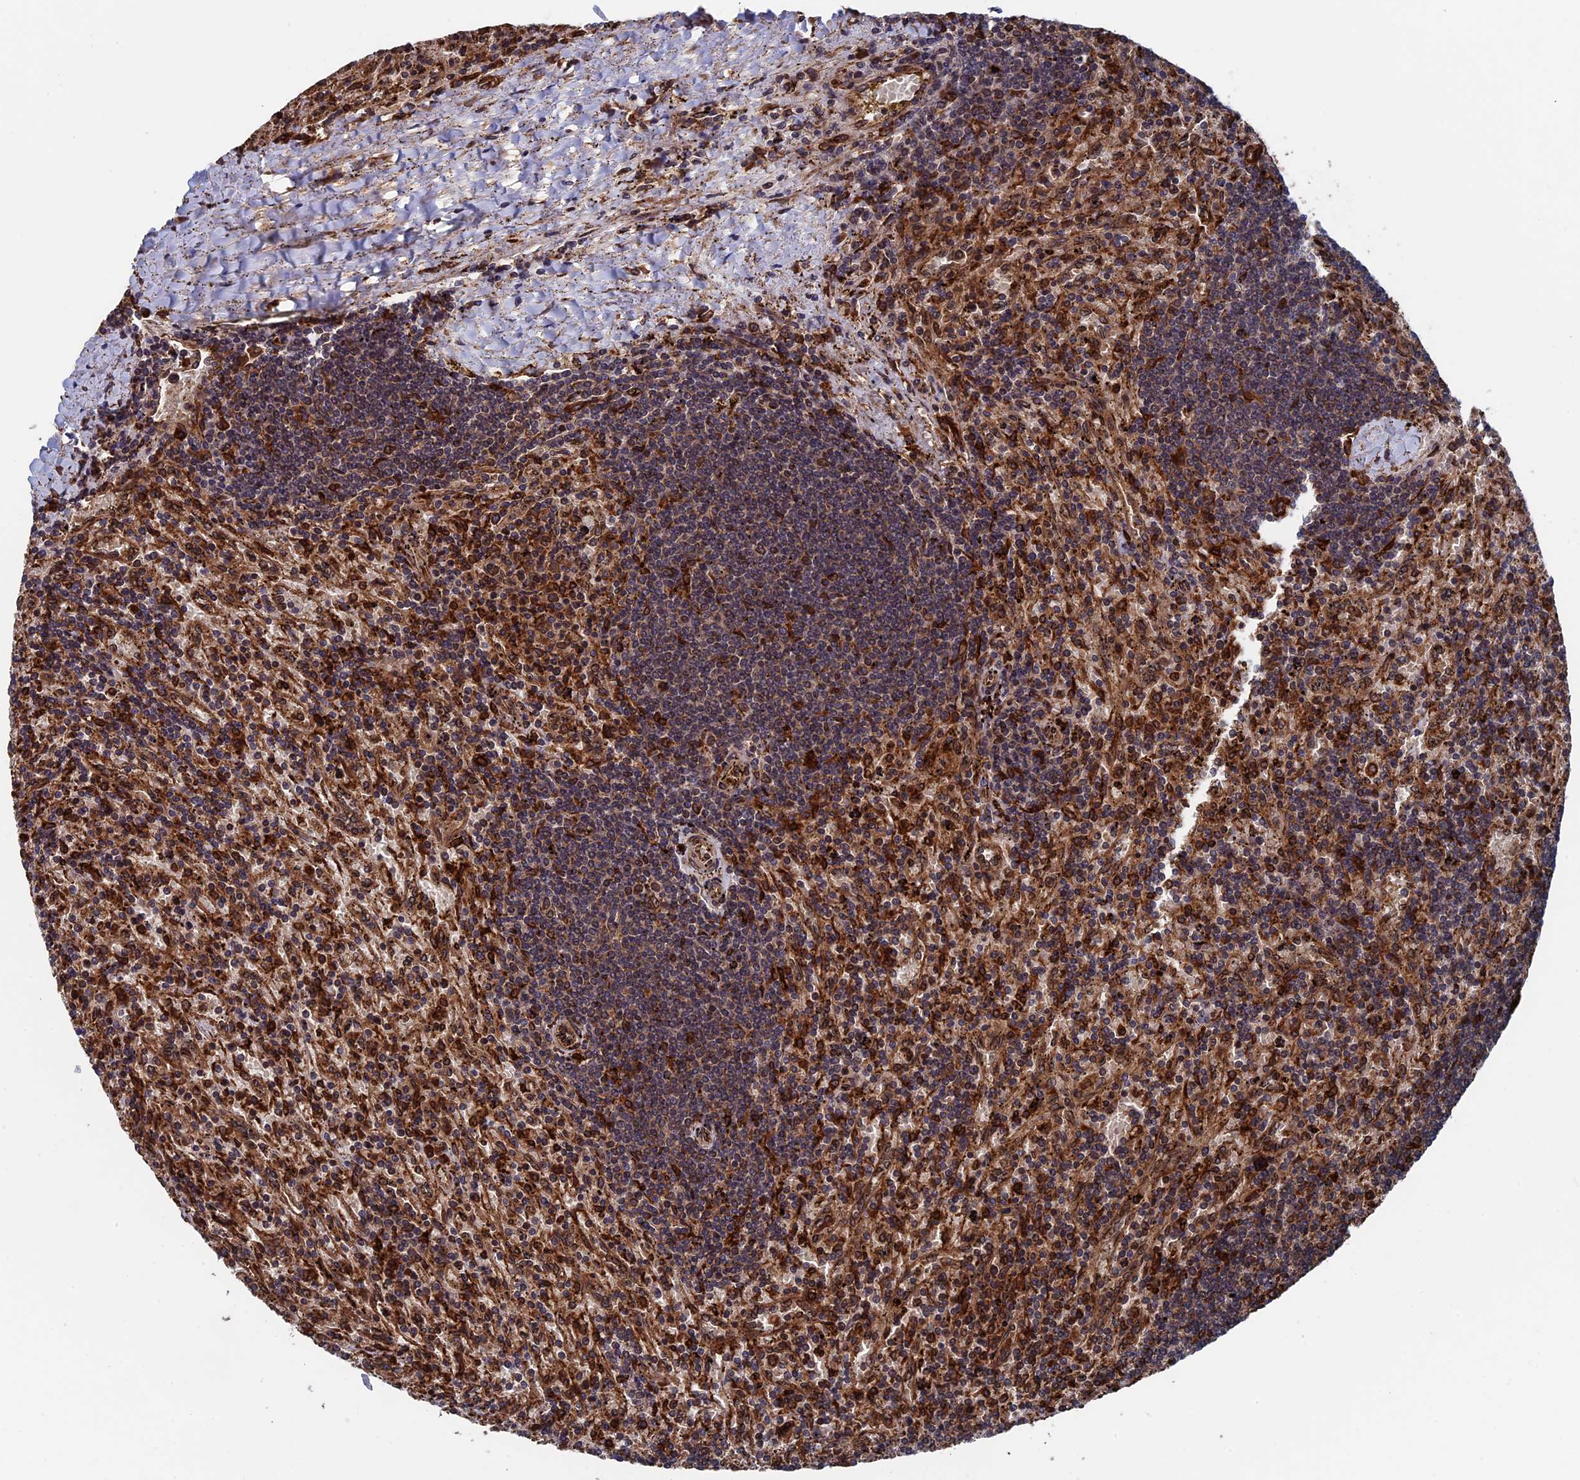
{"staining": {"intensity": "strong", "quantity": "25%-75%", "location": "cytoplasmic/membranous"}, "tissue": "lymphoma", "cell_type": "Tumor cells", "image_type": "cancer", "snomed": [{"axis": "morphology", "description": "Malignant lymphoma, non-Hodgkin's type, Low grade"}, {"axis": "topography", "description": "Spleen"}], "caption": "Low-grade malignant lymphoma, non-Hodgkin's type stained with a protein marker demonstrates strong staining in tumor cells.", "gene": "RPUSD1", "patient": {"sex": "male", "age": 76}}